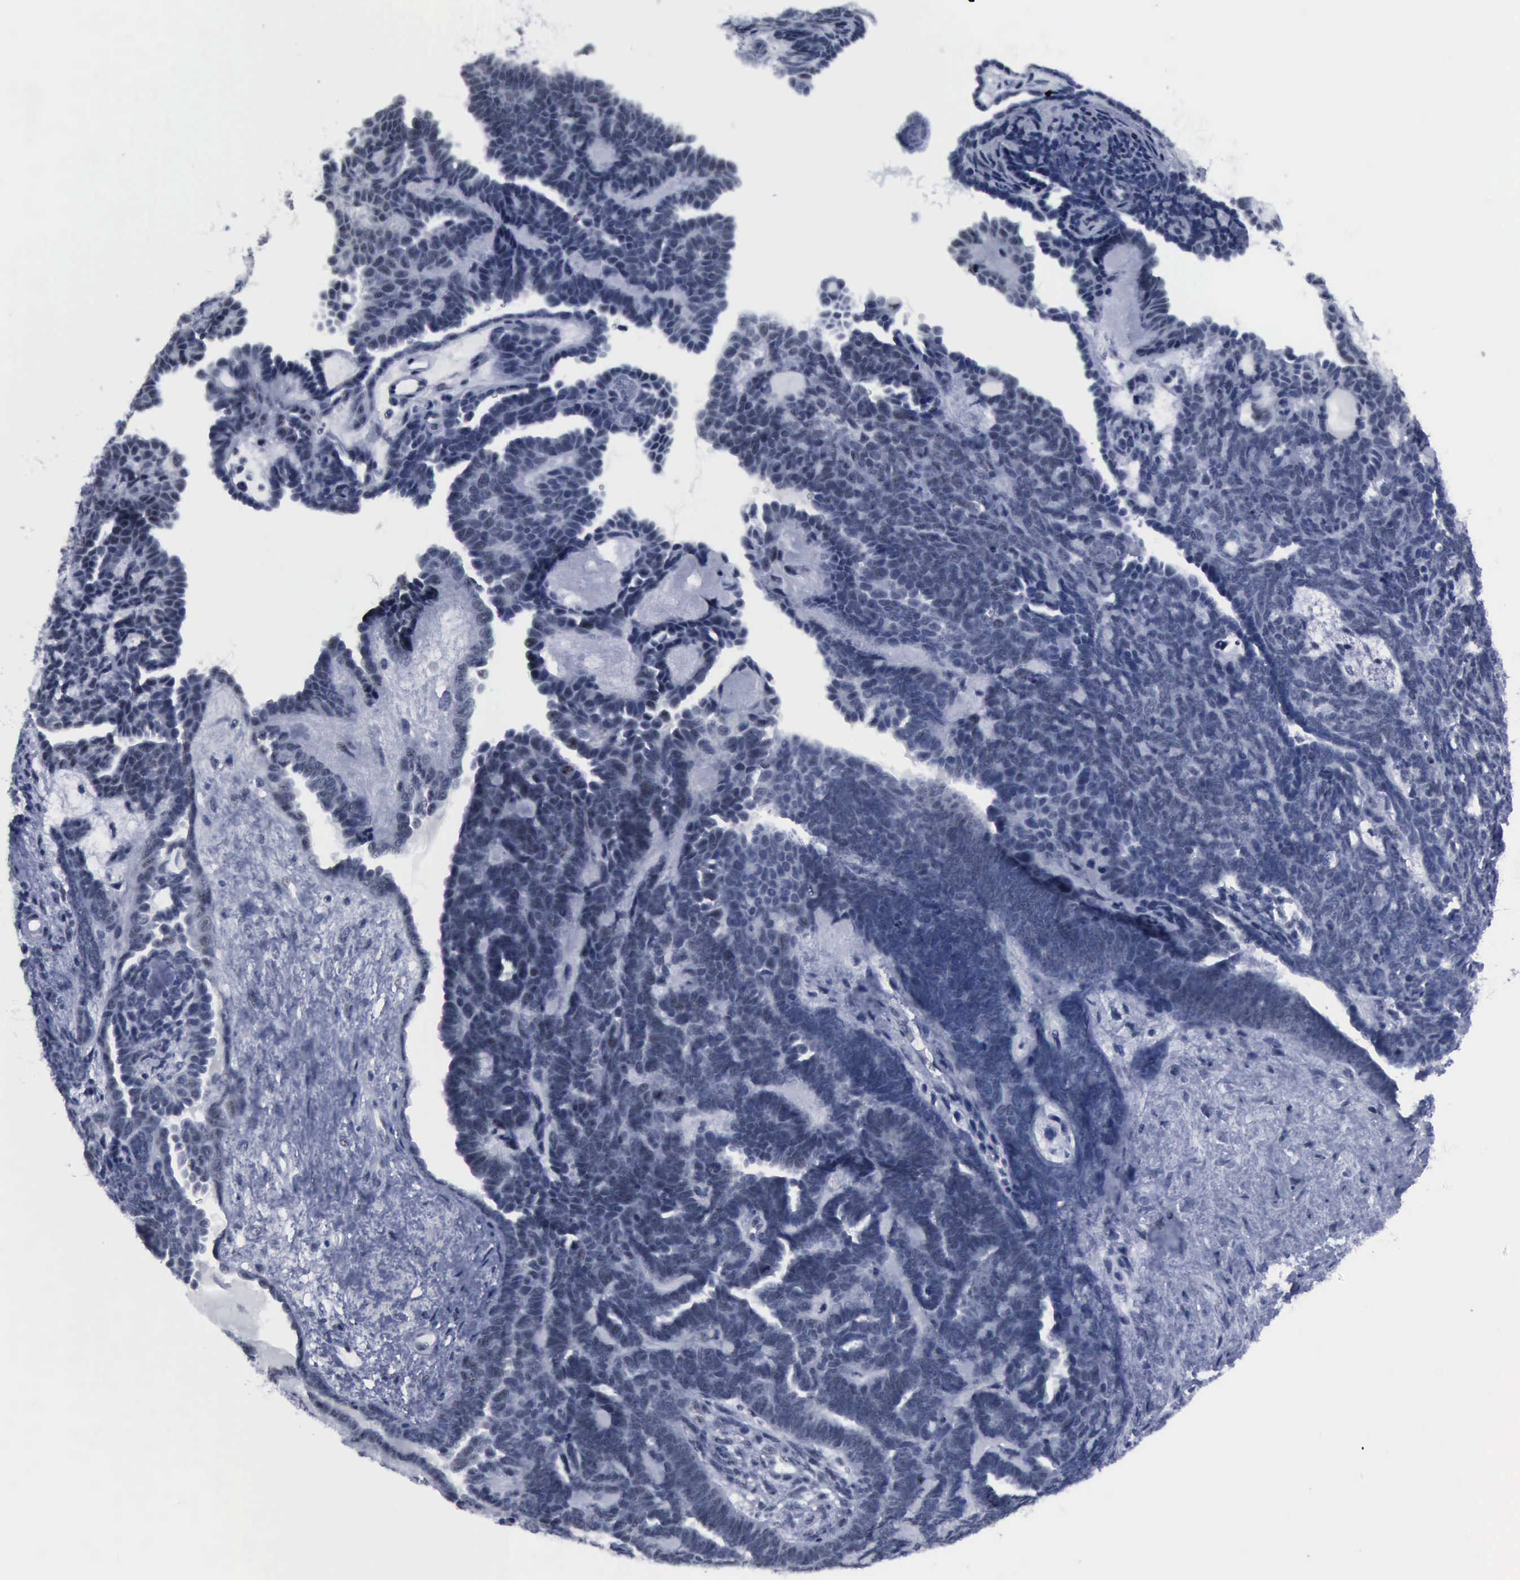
{"staining": {"intensity": "negative", "quantity": "none", "location": "none"}, "tissue": "endometrial cancer", "cell_type": "Tumor cells", "image_type": "cancer", "snomed": [{"axis": "morphology", "description": "Neoplasm, malignant, NOS"}, {"axis": "topography", "description": "Endometrium"}], "caption": "Immunohistochemistry (IHC) micrograph of neoplastic tissue: human endometrial cancer stained with DAB shows no significant protein positivity in tumor cells.", "gene": "BRD1", "patient": {"sex": "female", "age": 74}}